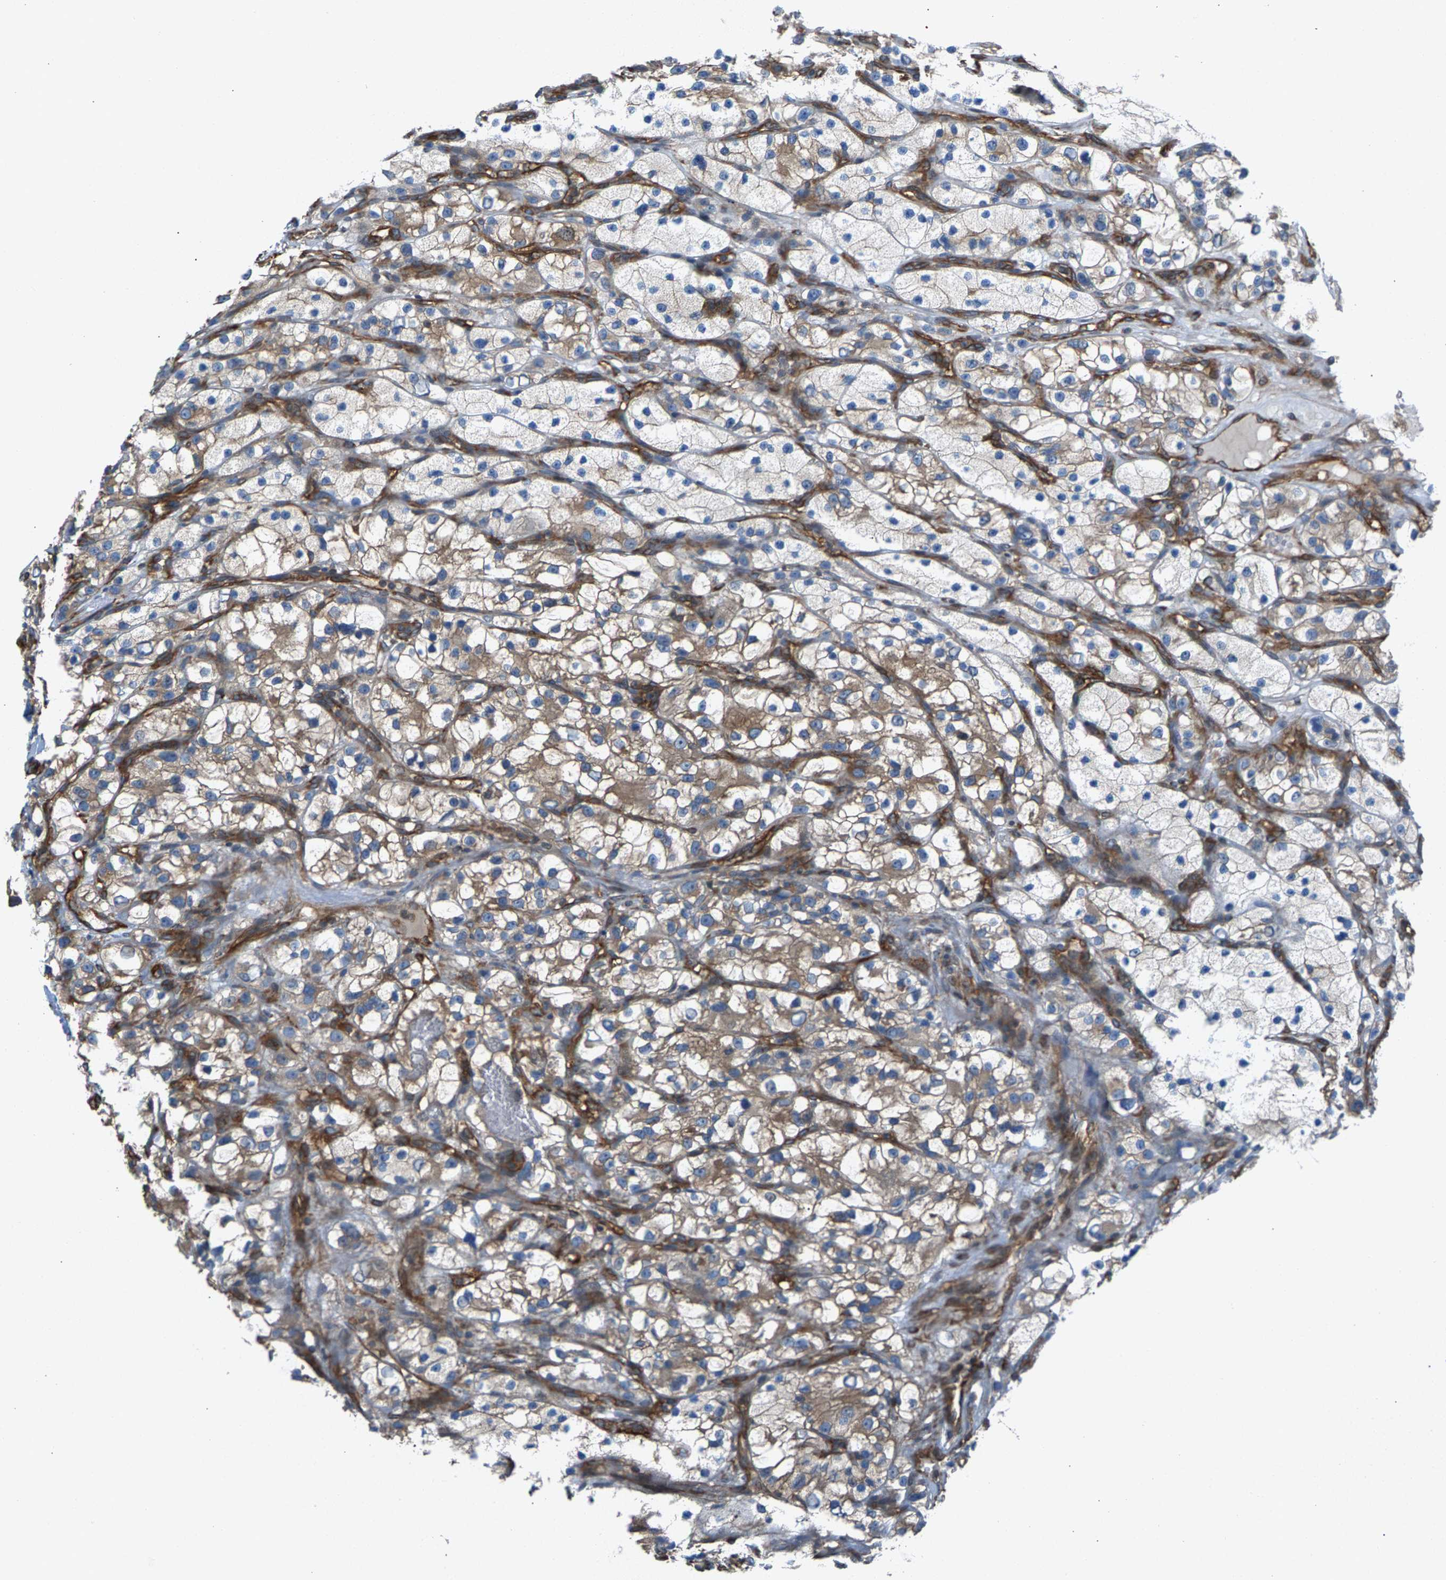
{"staining": {"intensity": "moderate", "quantity": "25%-75%", "location": "cytoplasmic/membranous"}, "tissue": "renal cancer", "cell_type": "Tumor cells", "image_type": "cancer", "snomed": [{"axis": "morphology", "description": "Adenocarcinoma, NOS"}, {"axis": "topography", "description": "Kidney"}], "caption": "High-power microscopy captured an immunohistochemistry photomicrograph of adenocarcinoma (renal), revealing moderate cytoplasmic/membranous staining in approximately 25%-75% of tumor cells. (DAB (3,3'-diaminobenzidine) IHC with brightfield microscopy, high magnification).", "gene": "PDCL", "patient": {"sex": "female", "age": 57}}